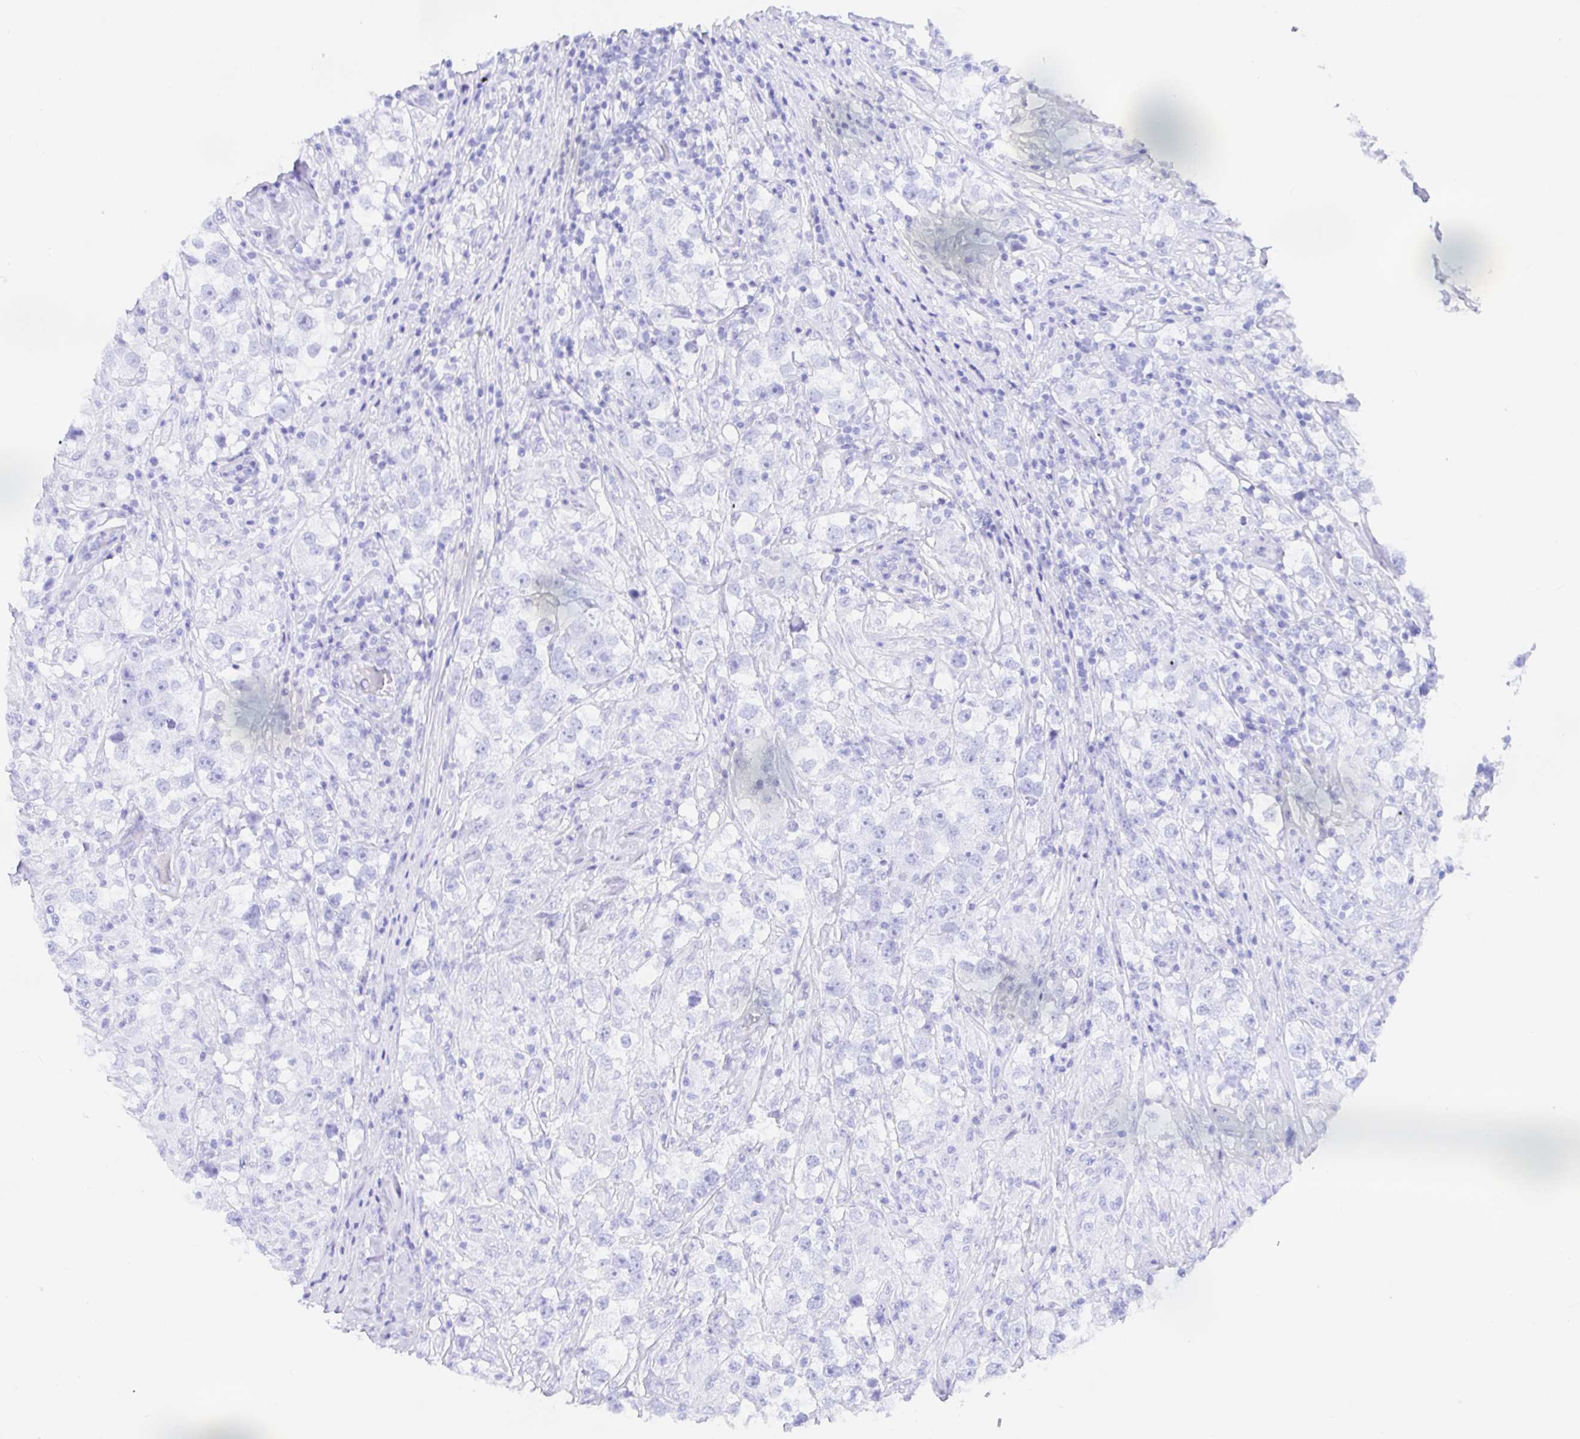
{"staining": {"intensity": "negative", "quantity": "none", "location": "none"}, "tissue": "testis cancer", "cell_type": "Tumor cells", "image_type": "cancer", "snomed": [{"axis": "morphology", "description": "Seminoma, NOS"}, {"axis": "topography", "description": "Testis"}], "caption": "Immunohistochemical staining of testis seminoma demonstrates no significant expression in tumor cells.", "gene": "EZHIP", "patient": {"sex": "male", "age": 46}}